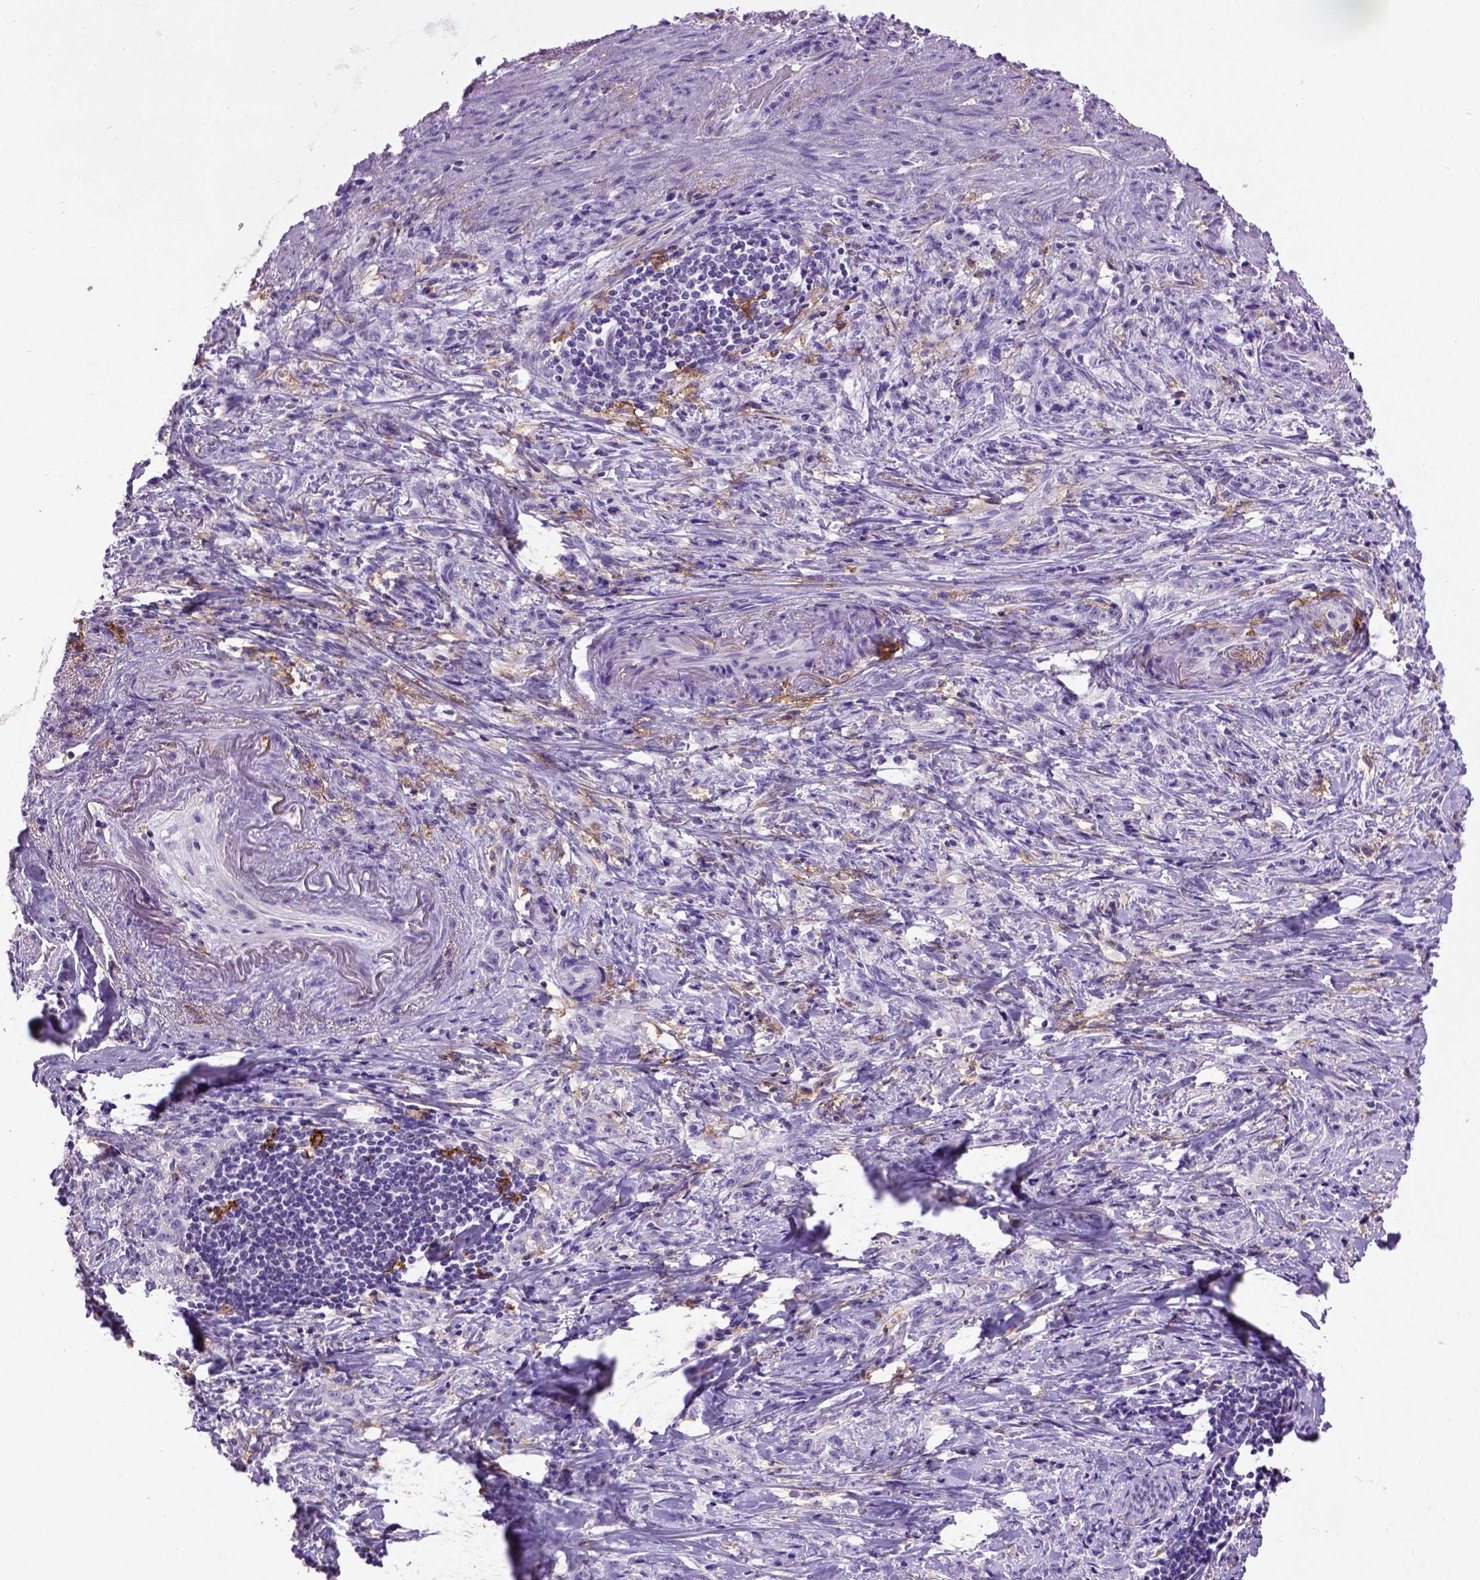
{"staining": {"intensity": "negative", "quantity": "none", "location": "none"}, "tissue": "stomach cancer", "cell_type": "Tumor cells", "image_type": "cancer", "snomed": [{"axis": "morphology", "description": "Adenocarcinoma, NOS"}, {"axis": "topography", "description": "Stomach, lower"}], "caption": "This histopathology image is of stomach cancer stained with IHC to label a protein in brown with the nuclei are counter-stained blue. There is no expression in tumor cells. The staining was performed using DAB (3,3'-diaminobenzidine) to visualize the protein expression in brown, while the nuclei were stained in blue with hematoxylin (Magnification: 20x).", "gene": "ITGAX", "patient": {"sex": "male", "age": 88}}